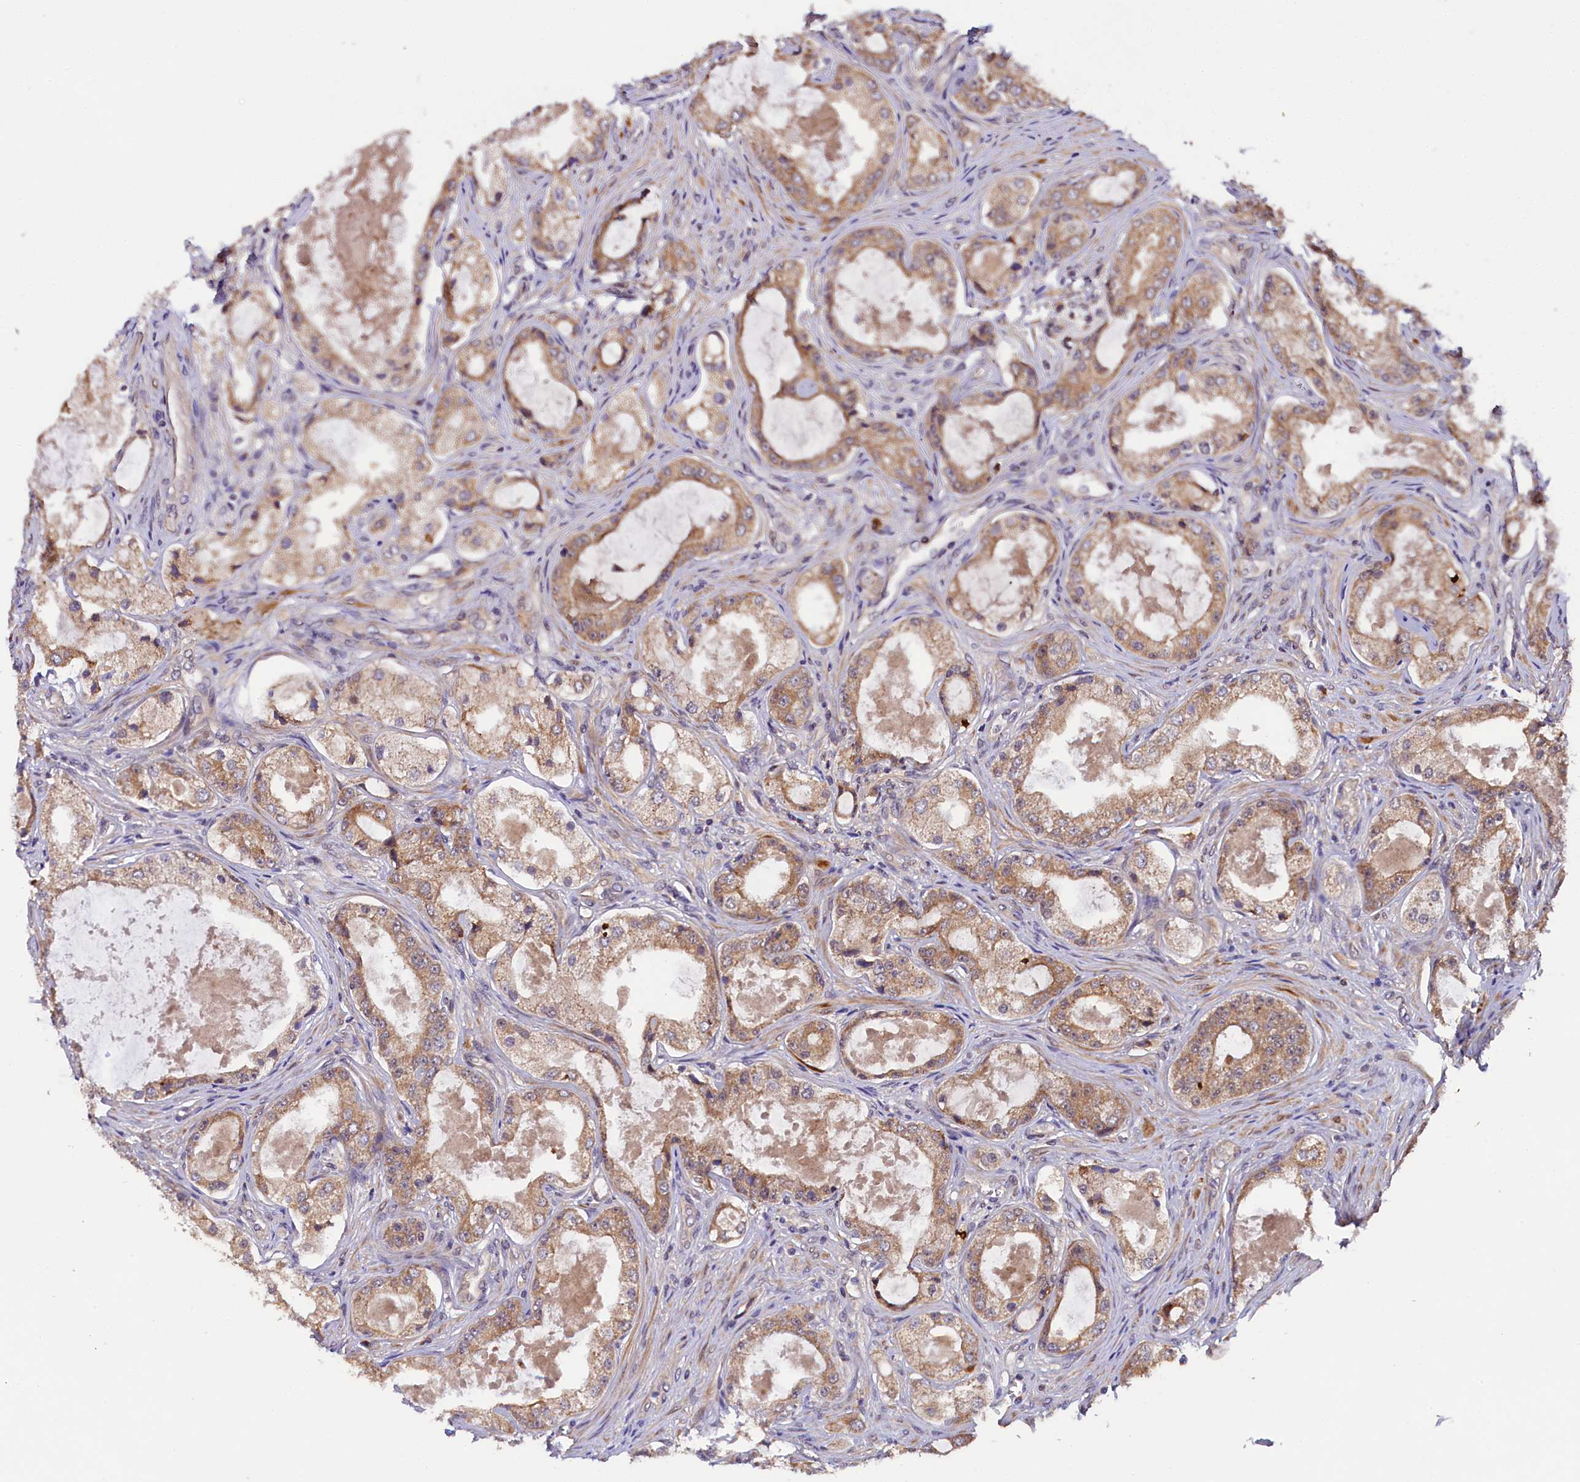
{"staining": {"intensity": "moderate", "quantity": ">75%", "location": "cytoplasmic/membranous"}, "tissue": "prostate cancer", "cell_type": "Tumor cells", "image_type": "cancer", "snomed": [{"axis": "morphology", "description": "Adenocarcinoma, Low grade"}, {"axis": "topography", "description": "Prostate"}], "caption": "Immunohistochemical staining of human prostate cancer (low-grade adenocarcinoma) demonstrates moderate cytoplasmic/membranous protein expression in about >75% of tumor cells. The protein of interest is stained brown, and the nuclei are stained in blue (DAB IHC with brightfield microscopy, high magnification).", "gene": "DOHH", "patient": {"sex": "male", "age": 68}}